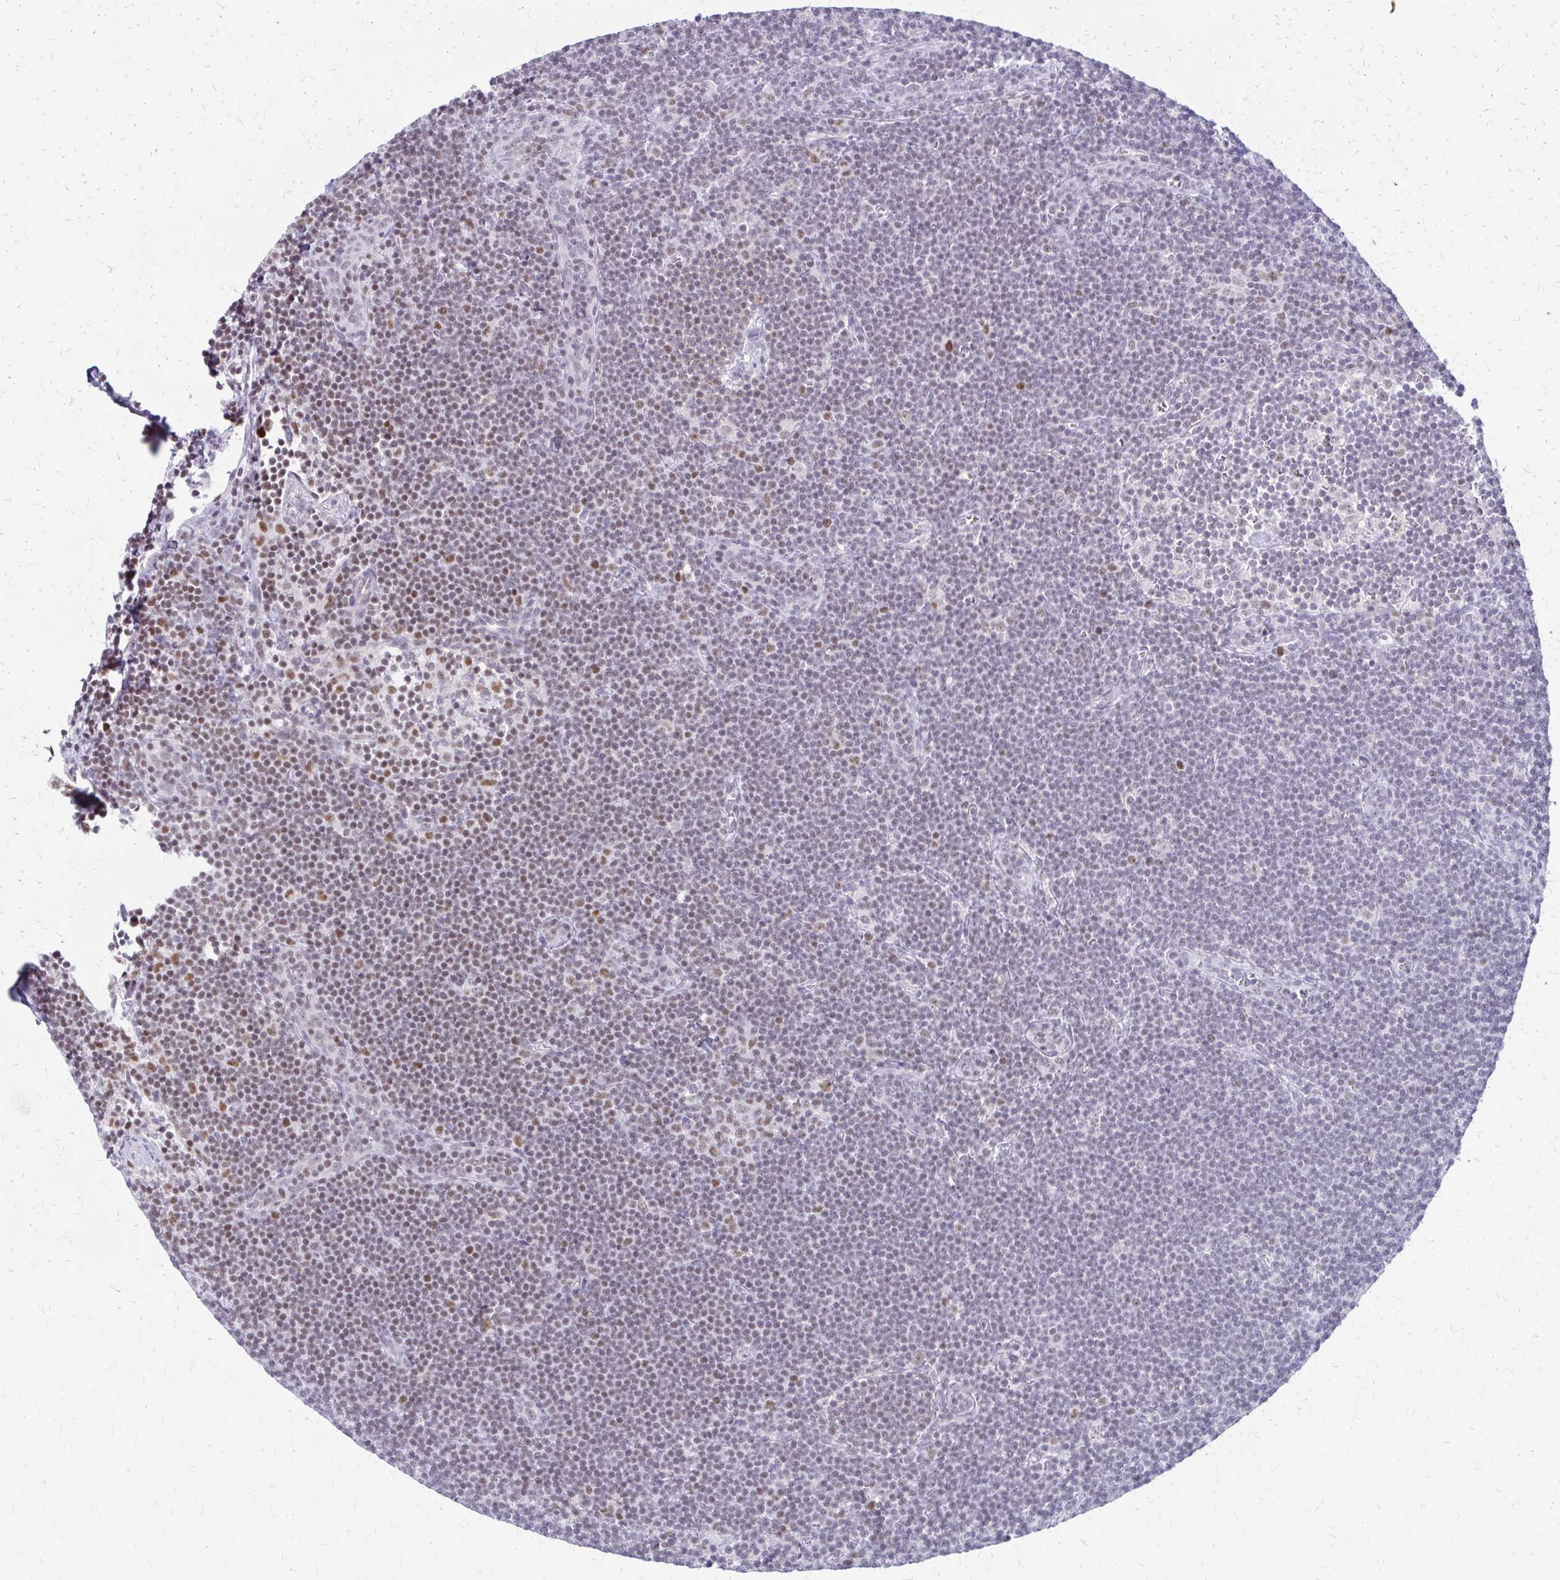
{"staining": {"intensity": "moderate", "quantity": "25%-75%", "location": "nuclear"}, "tissue": "lymphoma", "cell_type": "Tumor cells", "image_type": "cancer", "snomed": [{"axis": "morphology", "description": "Malignant lymphoma, non-Hodgkin's type, Low grade"}, {"axis": "topography", "description": "Lymph node"}], "caption": "The photomicrograph reveals staining of lymphoma, revealing moderate nuclear protein expression (brown color) within tumor cells. The staining is performed using DAB (3,3'-diaminobenzidine) brown chromogen to label protein expression. The nuclei are counter-stained blue using hematoxylin.", "gene": "EED", "patient": {"sex": "female", "age": 73}}